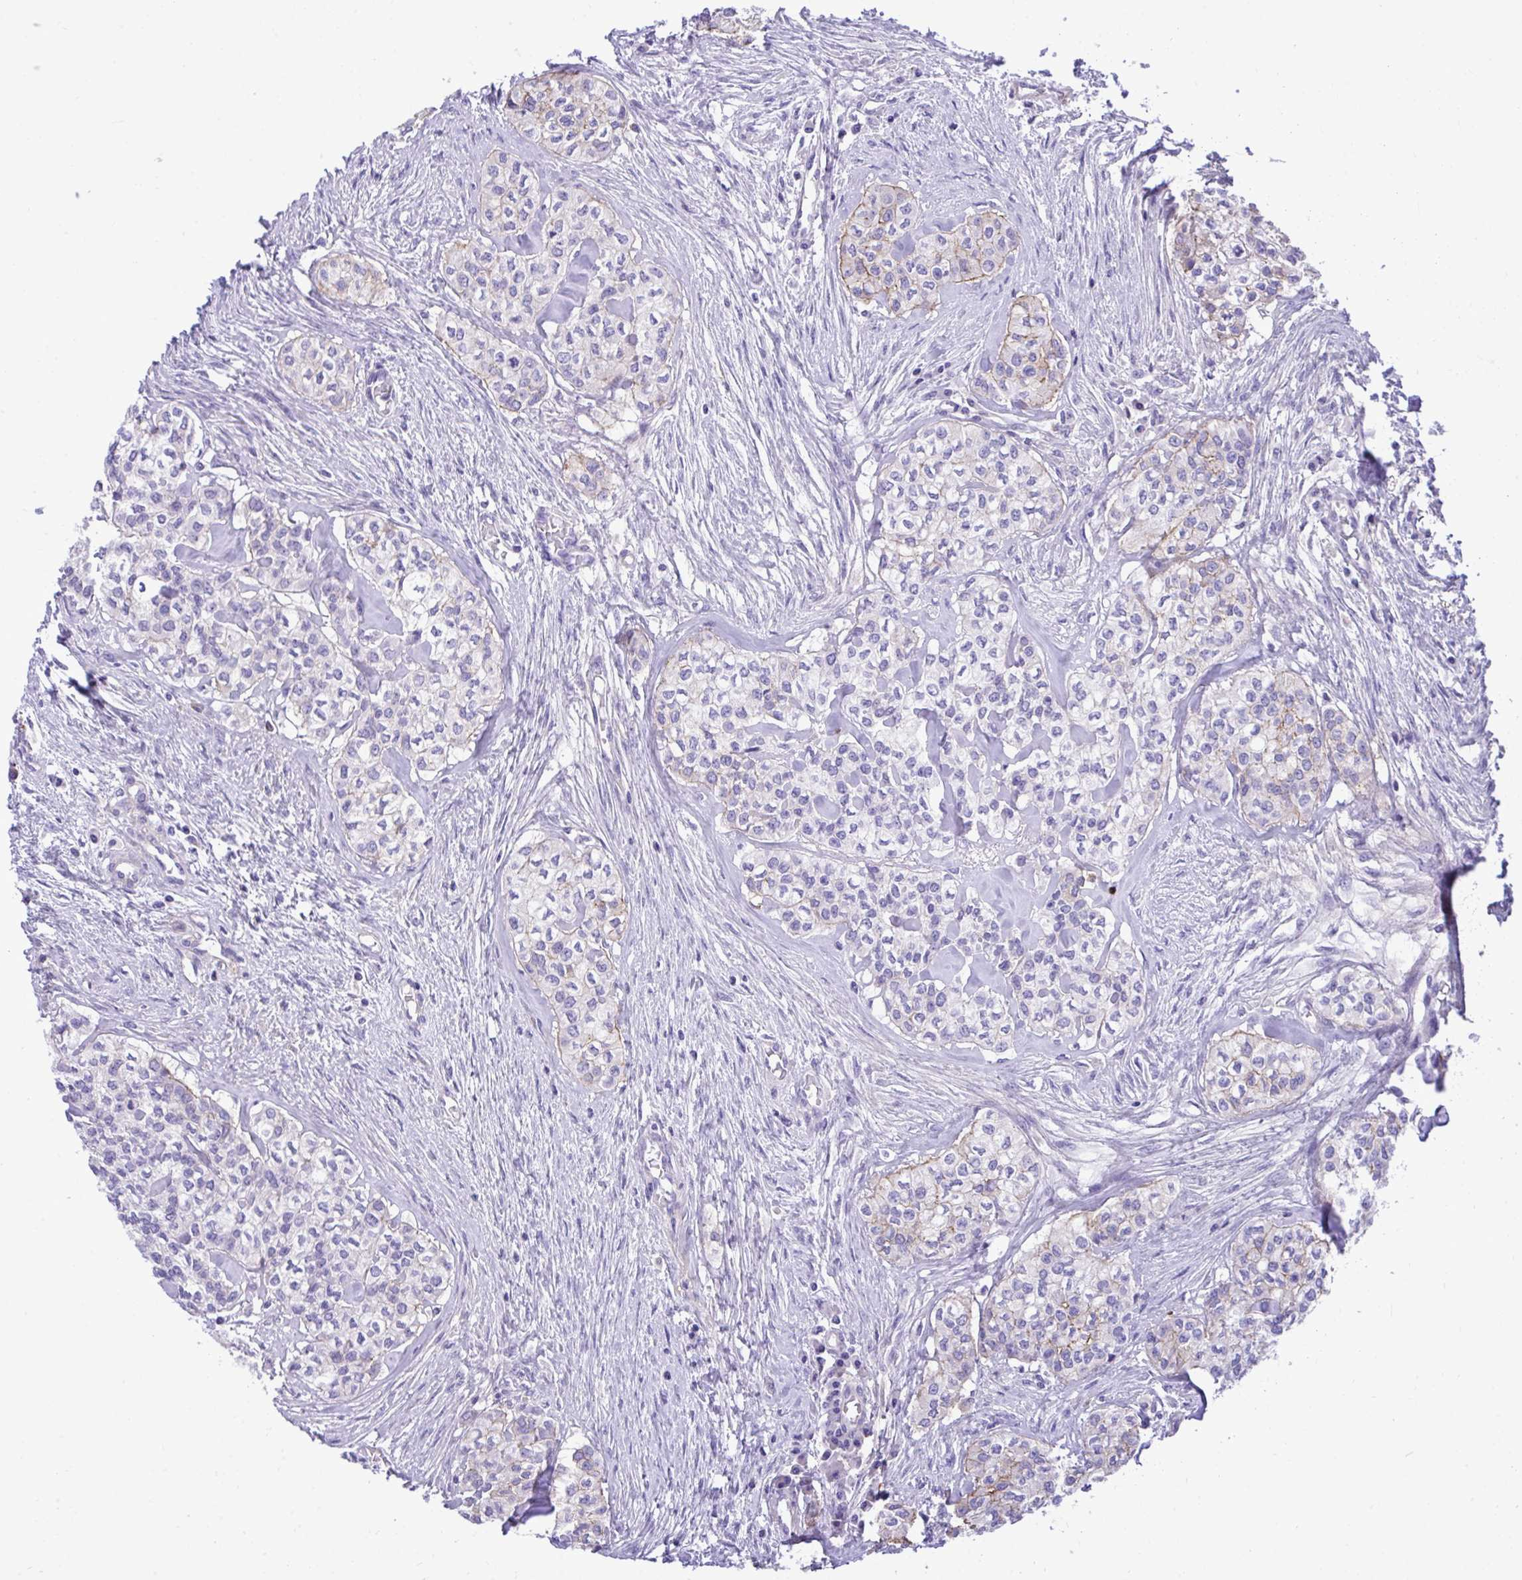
{"staining": {"intensity": "moderate", "quantity": "<25%", "location": "cytoplasmic/membranous"}, "tissue": "head and neck cancer", "cell_type": "Tumor cells", "image_type": "cancer", "snomed": [{"axis": "morphology", "description": "Adenocarcinoma, NOS"}, {"axis": "topography", "description": "Head-Neck"}], "caption": "Adenocarcinoma (head and neck) was stained to show a protein in brown. There is low levels of moderate cytoplasmic/membranous positivity in about <25% of tumor cells.", "gene": "HRG", "patient": {"sex": "male", "age": 81}}